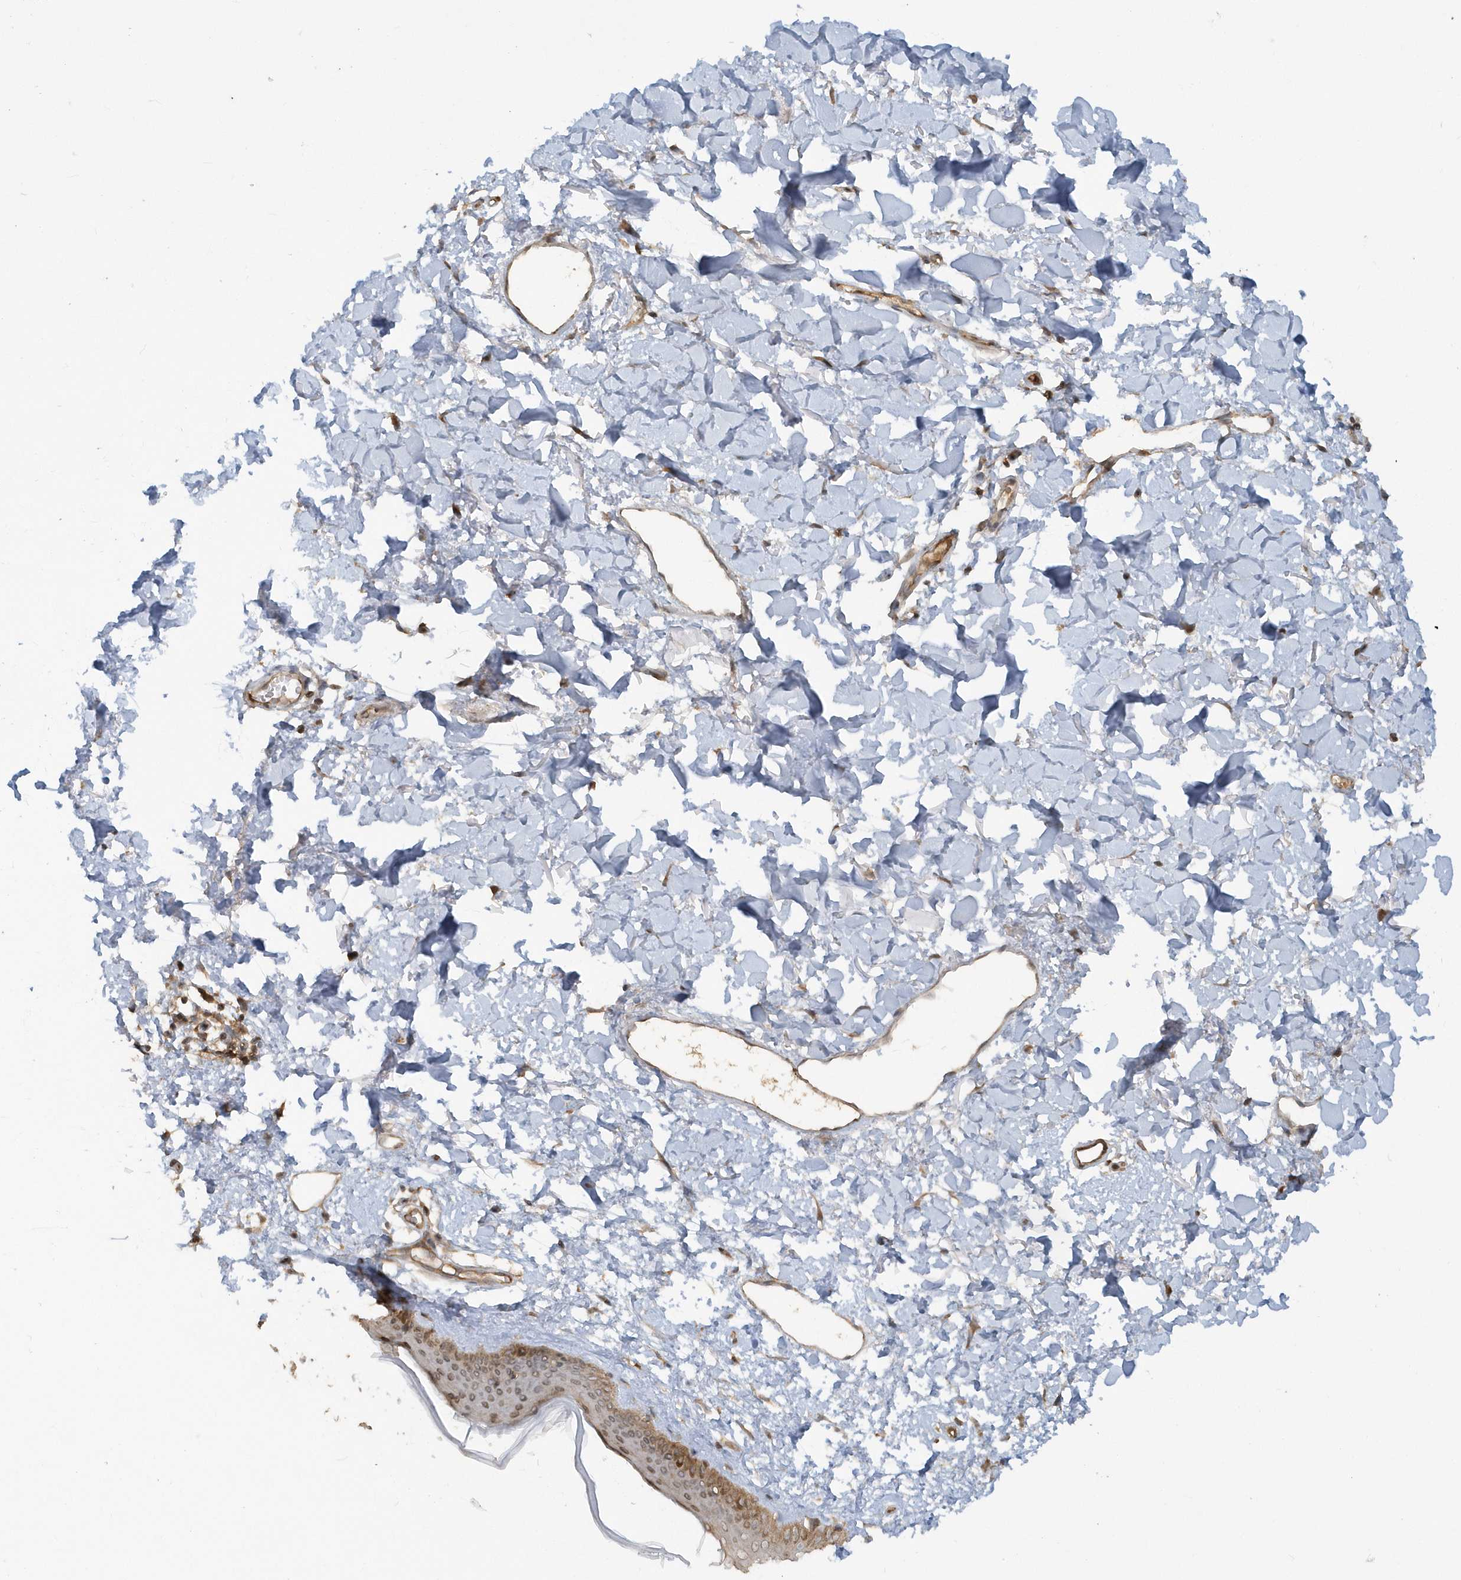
{"staining": {"intensity": "moderate", "quantity": ">75%", "location": "cytoplasmic/membranous"}, "tissue": "skin", "cell_type": "Fibroblasts", "image_type": "normal", "snomed": [{"axis": "morphology", "description": "Normal tissue, NOS"}, {"axis": "topography", "description": "Skin"}], "caption": "Brown immunohistochemical staining in benign skin shows moderate cytoplasmic/membranous expression in approximately >75% of fibroblasts.", "gene": "STIM2", "patient": {"sex": "female", "age": 58}}